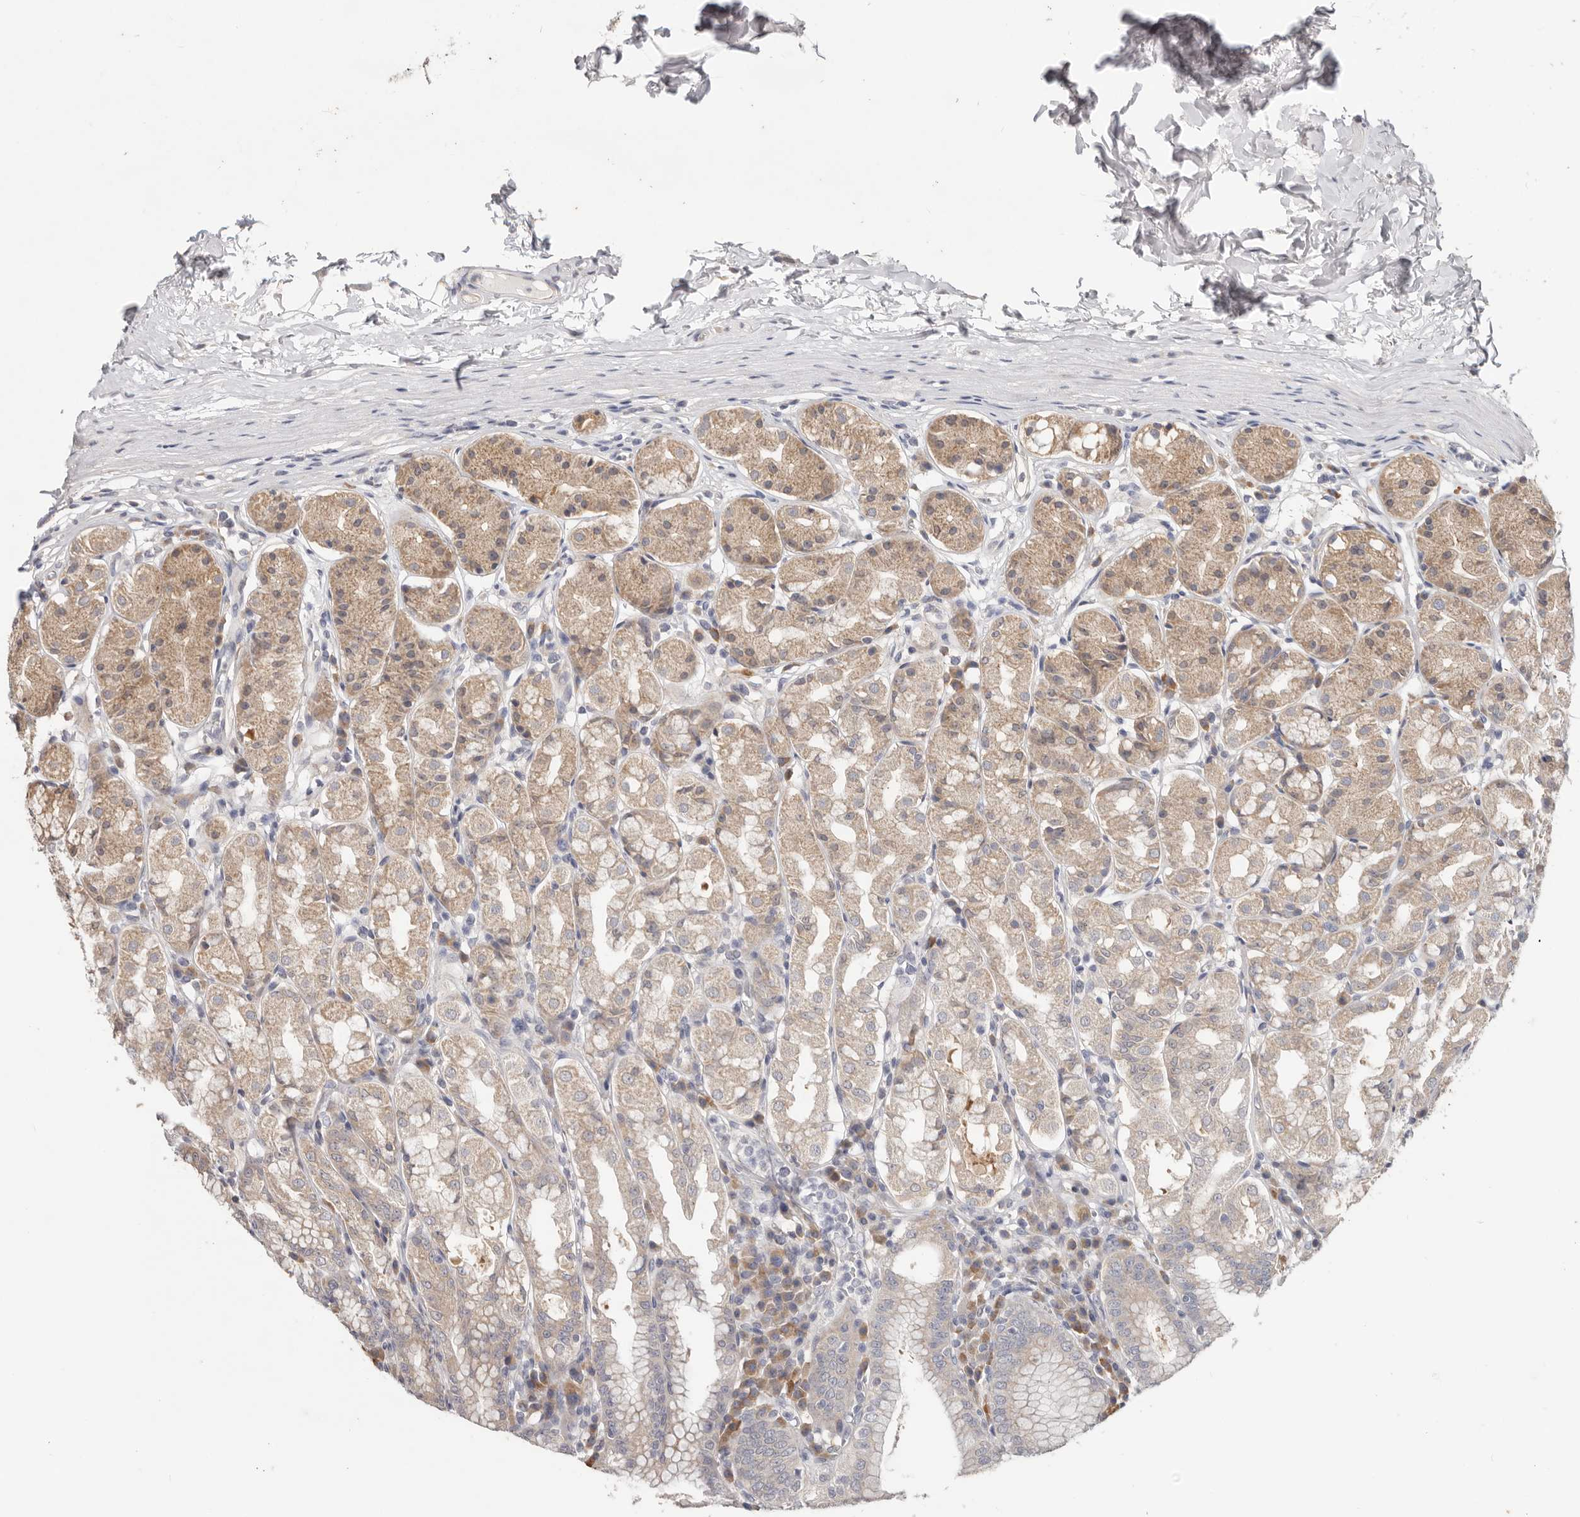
{"staining": {"intensity": "weak", "quantity": "25%-75%", "location": "cytoplasmic/membranous"}, "tissue": "stomach", "cell_type": "Glandular cells", "image_type": "normal", "snomed": [{"axis": "morphology", "description": "Normal tissue, NOS"}, {"axis": "topography", "description": "Stomach"}, {"axis": "topography", "description": "Stomach, lower"}], "caption": "This image demonstrates unremarkable stomach stained with IHC to label a protein in brown. The cytoplasmic/membranous of glandular cells show weak positivity for the protein. Nuclei are counter-stained blue.", "gene": "WDR77", "patient": {"sex": "female", "age": 56}}